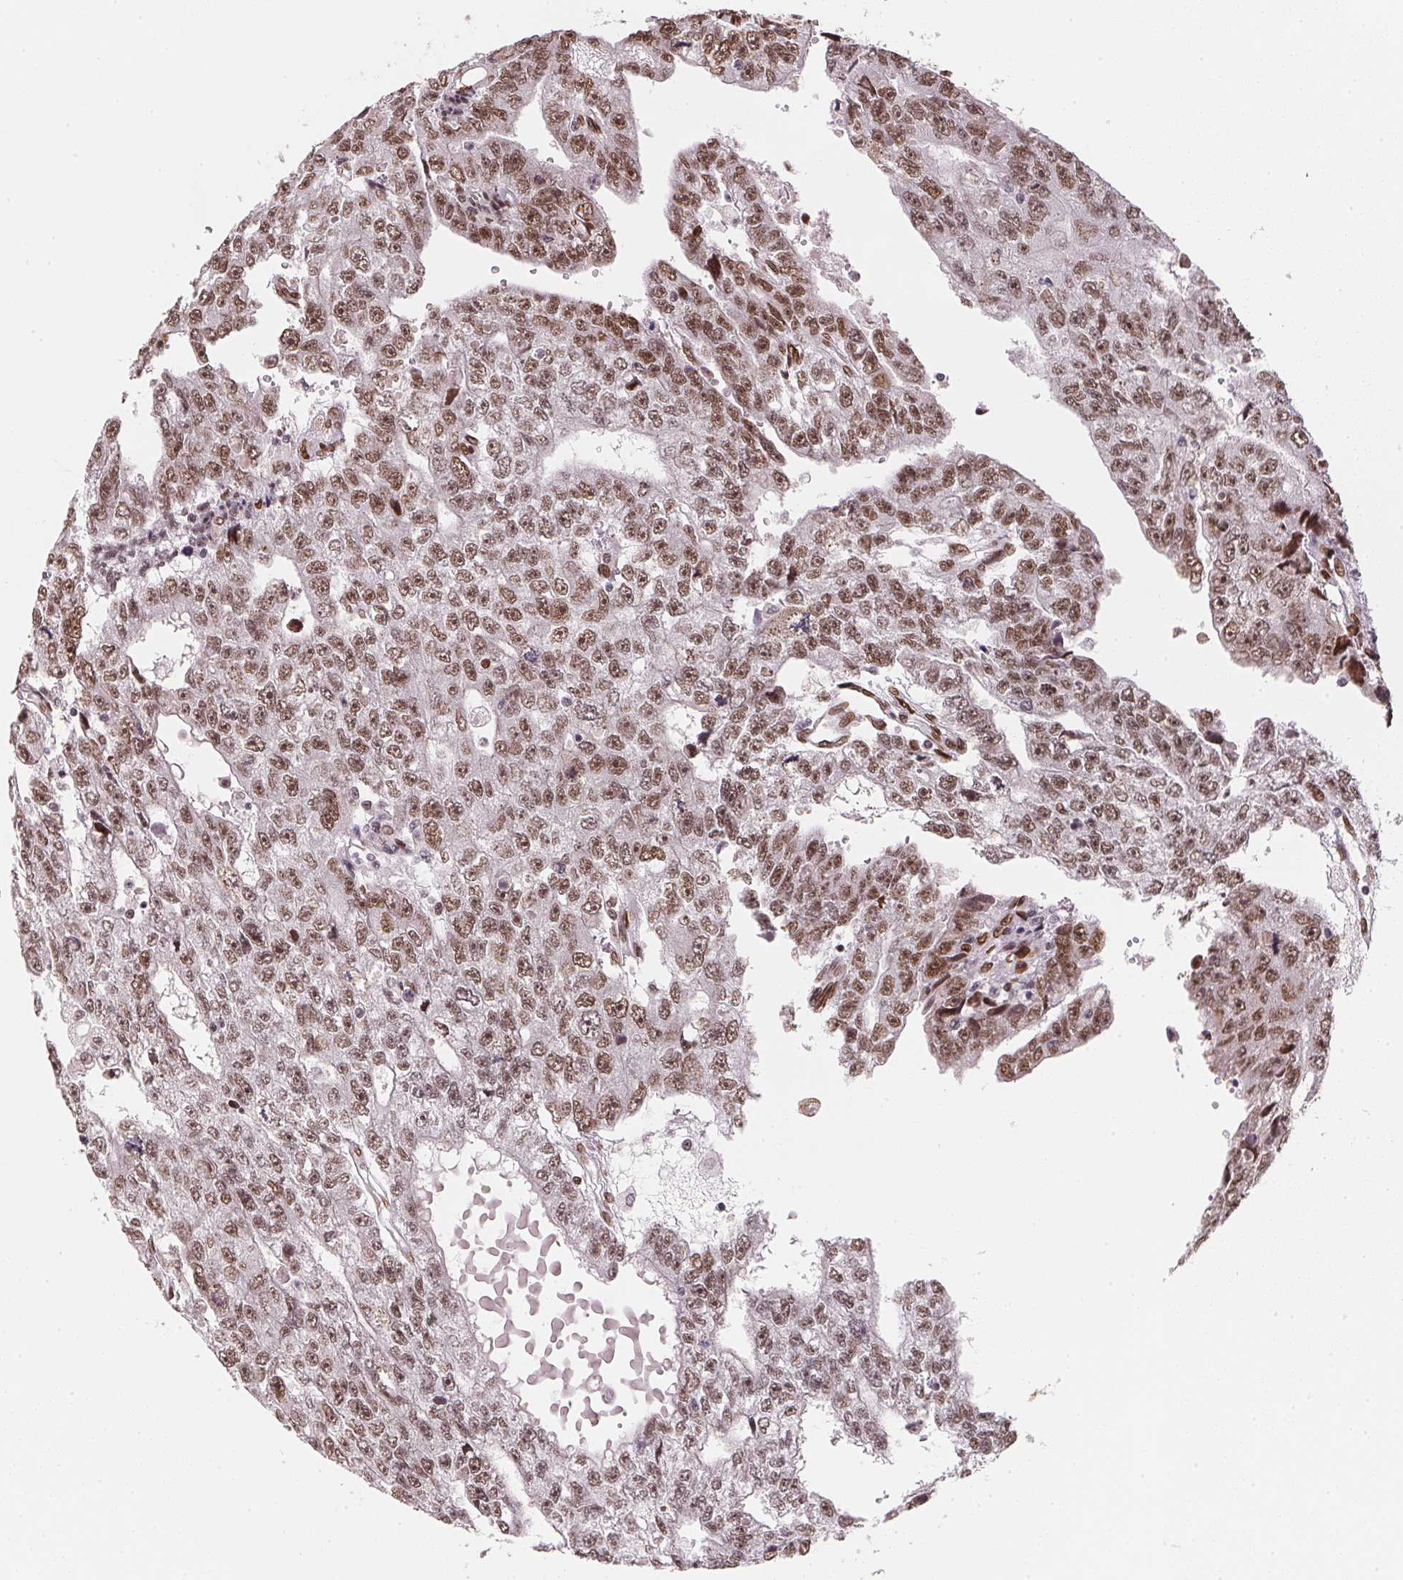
{"staining": {"intensity": "moderate", "quantity": ">75%", "location": "nuclear"}, "tissue": "testis cancer", "cell_type": "Tumor cells", "image_type": "cancer", "snomed": [{"axis": "morphology", "description": "Carcinoma, Embryonal, NOS"}, {"axis": "topography", "description": "Testis"}], "caption": "The image shows a brown stain indicating the presence of a protein in the nuclear of tumor cells in testis embryonal carcinoma.", "gene": "SAP30BP", "patient": {"sex": "male", "age": 20}}